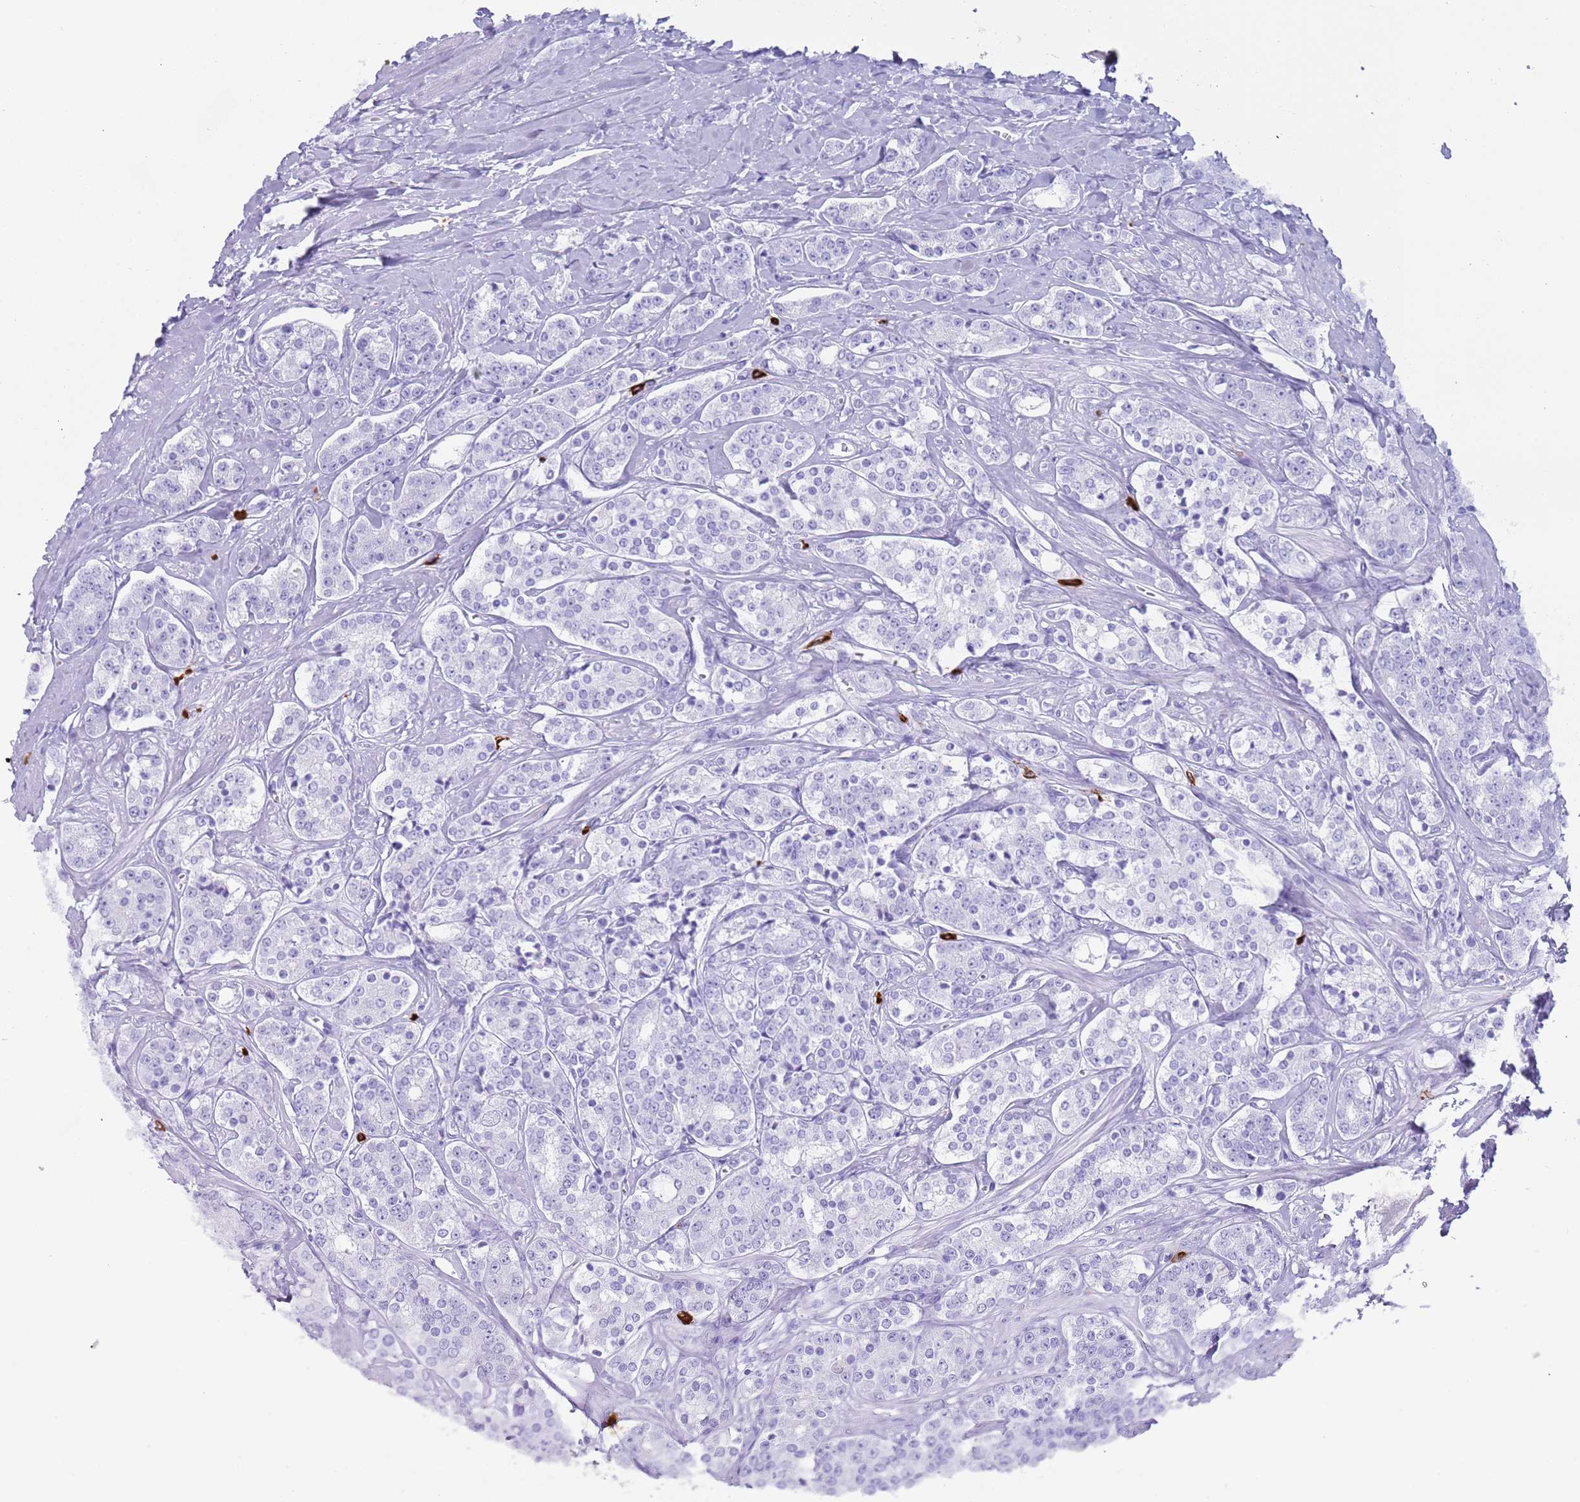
{"staining": {"intensity": "negative", "quantity": "none", "location": "none"}, "tissue": "prostate cancer", "cell_type": "Tumor cells", "image_type": "cancer", "snomed": [{"axis": "morphology", "description": "Adenocarcinoma, High grade"}, {"axis": "topography", "description": "Prostate"}], "caption": "Immunohistochemistry micrograph of neoplastic tissue: adenocarcinoma (high-grade) (prostate) stained with DAB displays no significant protein positivity in tumor cells.", "gene": "MYADML2", "patient": {"sex": "male", "age": 62}}